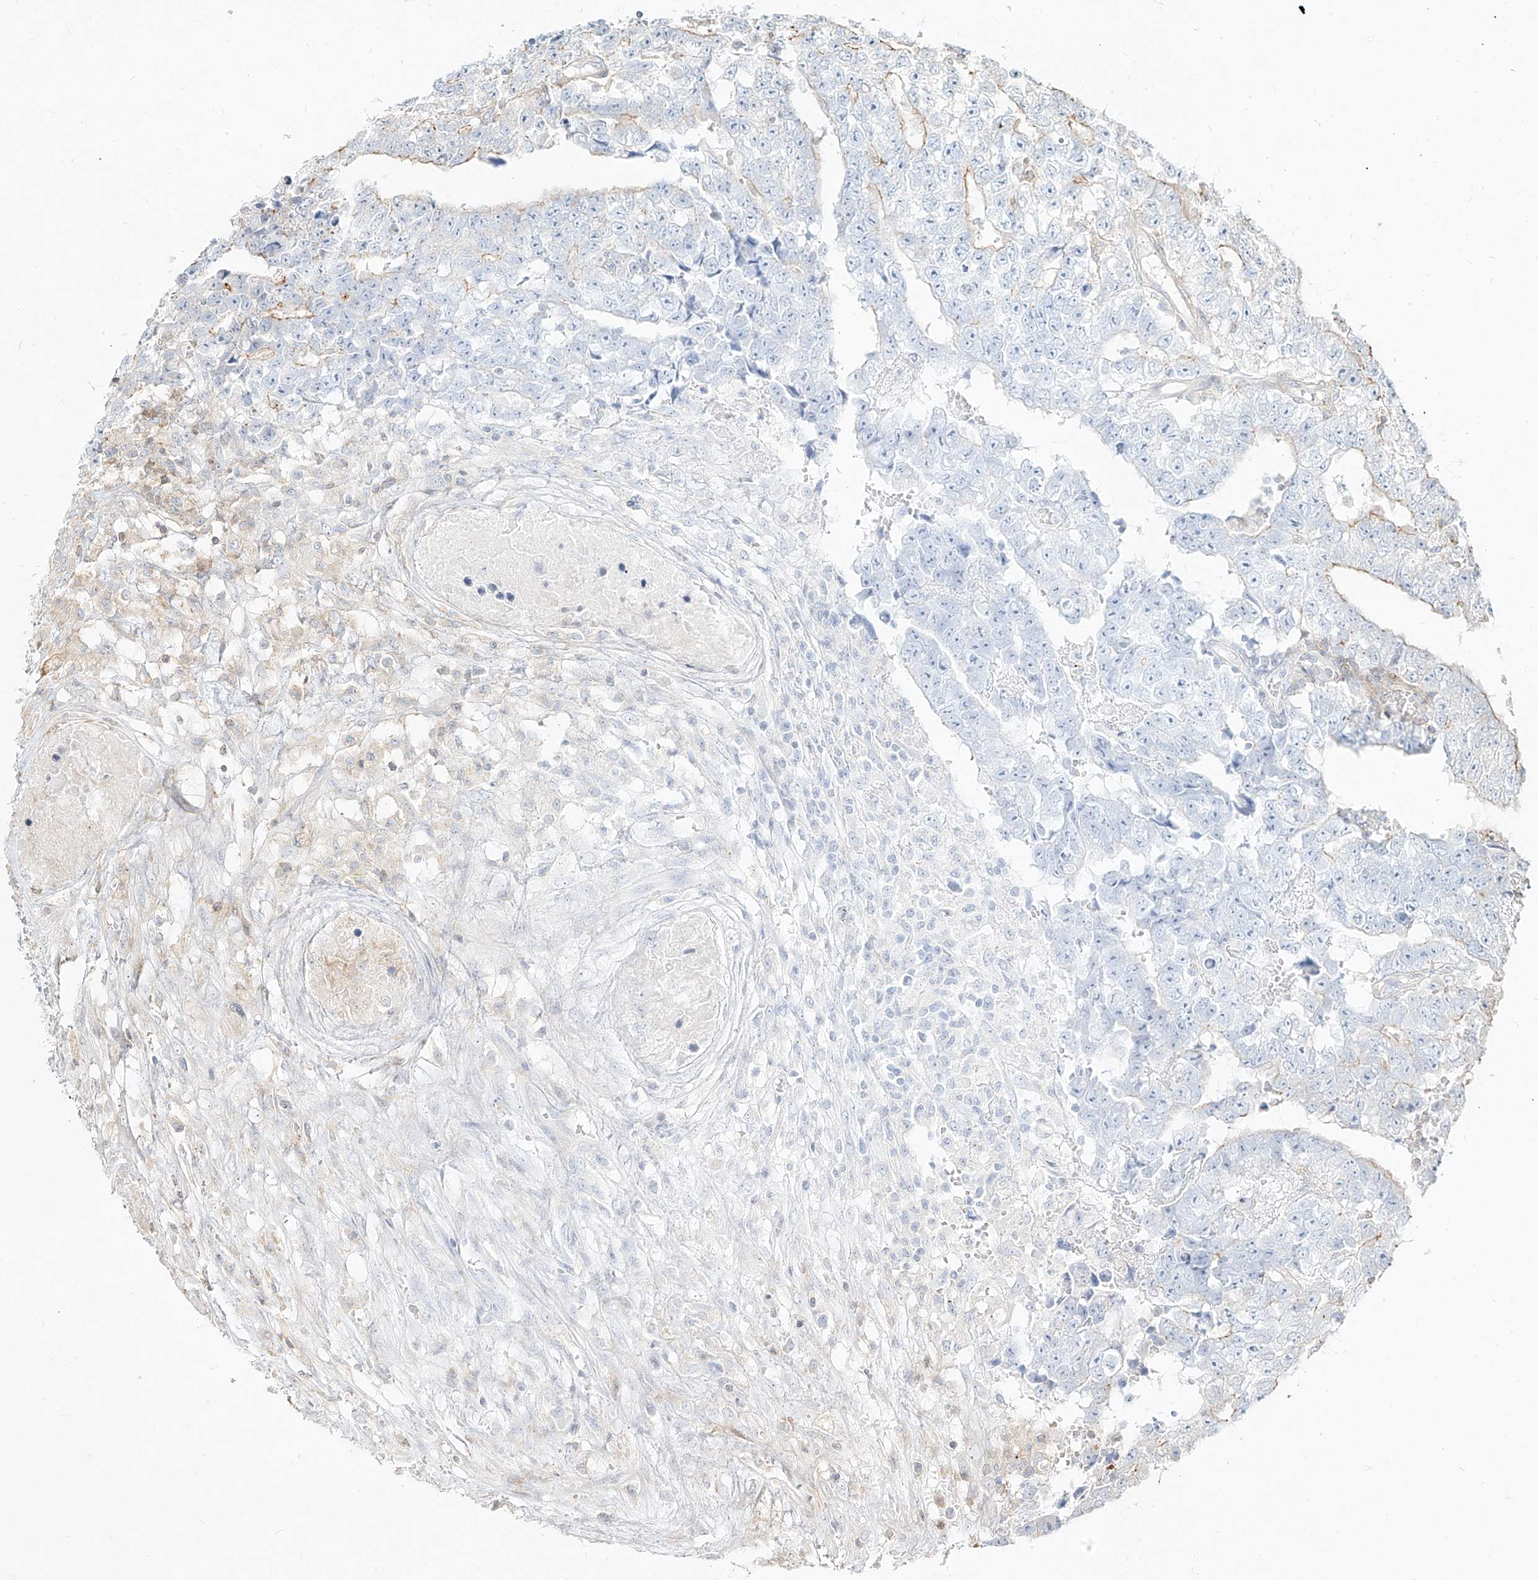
{"staining": {"intensity": "weak", "quantity": "<25%", "location": "cytoplasmic/membranous"}, "tissue": "testis cancer", "cell_type": "Tumor cells", "image_type": "cancer", "snomed": [{"axis": "morphology", "description": "Carcinoma, Embryonal, NOS"}, {"axis": "topography", "description": "Testis"}], "caption": "Tumor cells show no significant positivity in testis cancer (embryonal carcinoma).", "gene": "SLC2A12", "patient": {"sex": "male", "age": 25}}